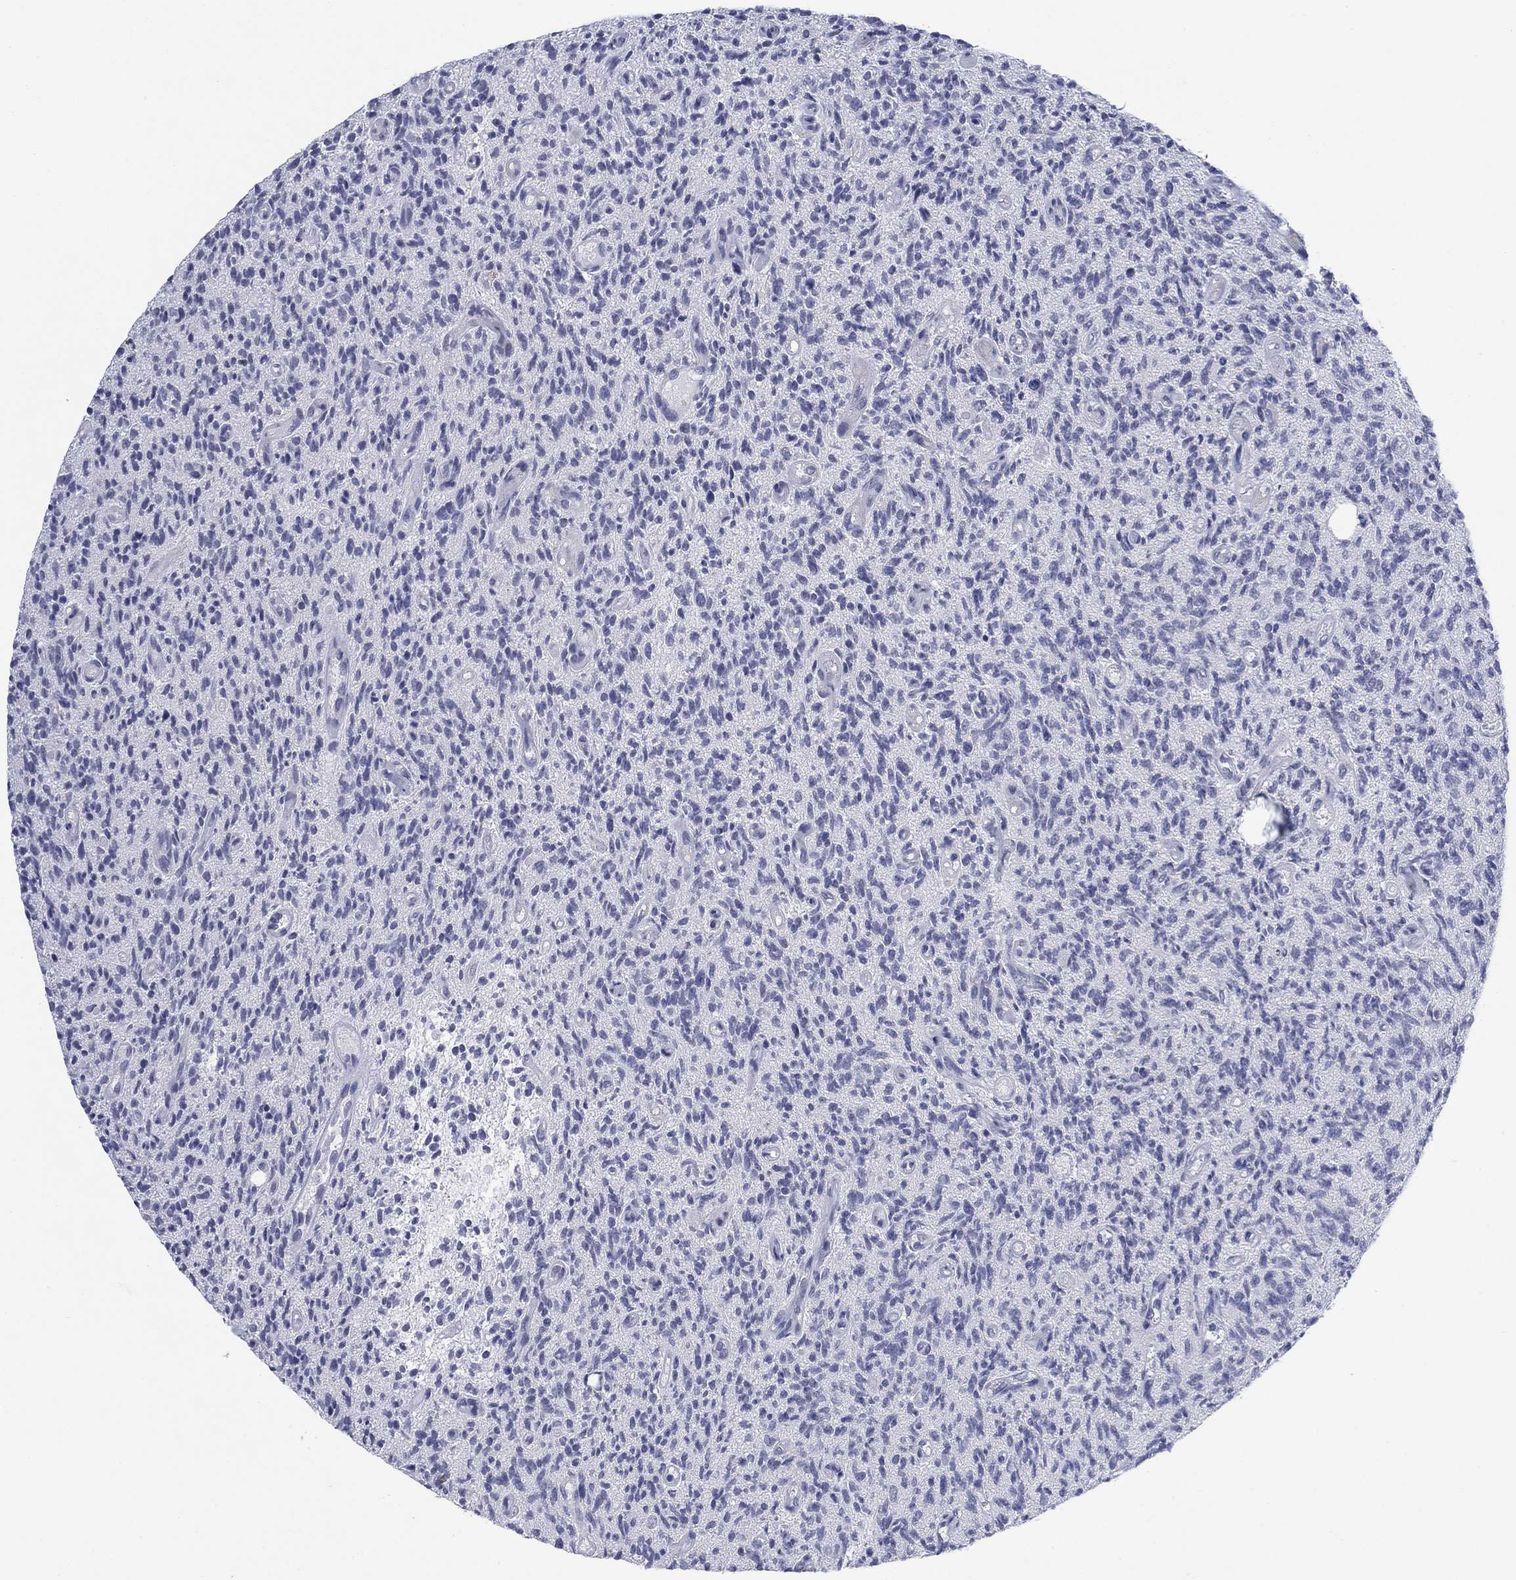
{"staining": {"intensity": "negative", "quantity": "none", "location": "none"}, "tissue": "glioma", "cell_type": "Tumor cells", "image_type": "cancer", "snomed": [{"axis": "morphology", "description": "Glioma, malignant, High grade"}, {"axis": "topography", "description": "Brain"}], "caption": "A micrograph of high-grade glioma (malignant) stained for a protein displays no brown staining in tumor cells. Brightfield microscopy of immunohistochemistry stained with DAB (3,3'-diaminobenzidine) (brown) and hematoxylin (blue), captured at high magnification.", "gene": "SDC1", "patient": {"sex": "male", "age": 64}}